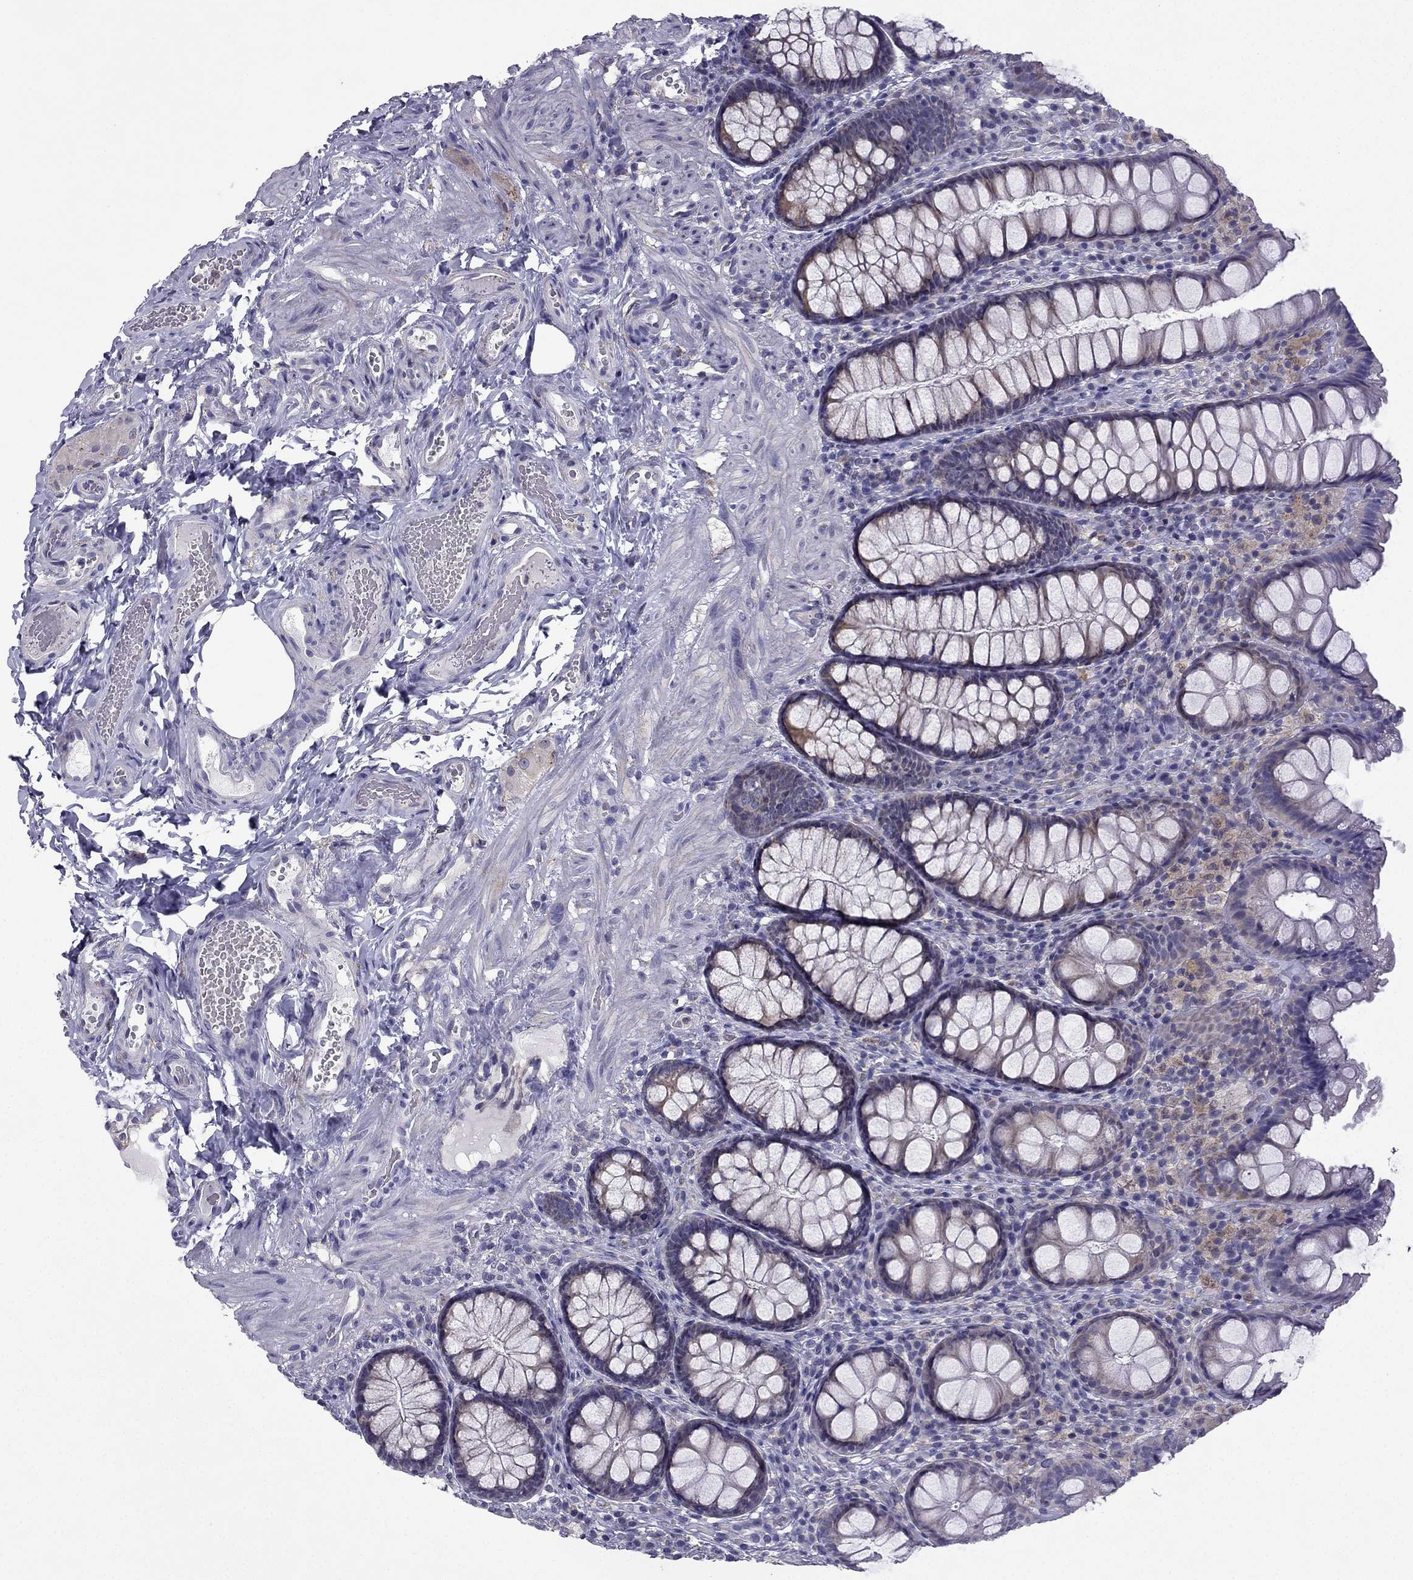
{"staining": {"intensity": "negative", "quantity": "none", "location": "none"}, "tissue": "colon", "cell_type": "Endothelial cells", "image_type": "normal", "snomed": [{"axis": "morphology", "description": "Normal tissue, NOS"}, {"axis": "topography", "description": "Colon"}], "caption": "A micrograph of human colon is negative for staining in endothelial cells. (Stains: DAB (3,3'-diaminobenzidine) IHC with hematoxylin counter stain, Microscopy: brightfield microscopy at high magnification).", "gene": "SLC6A2", "patient": {"sex": "female", "age": 86}}